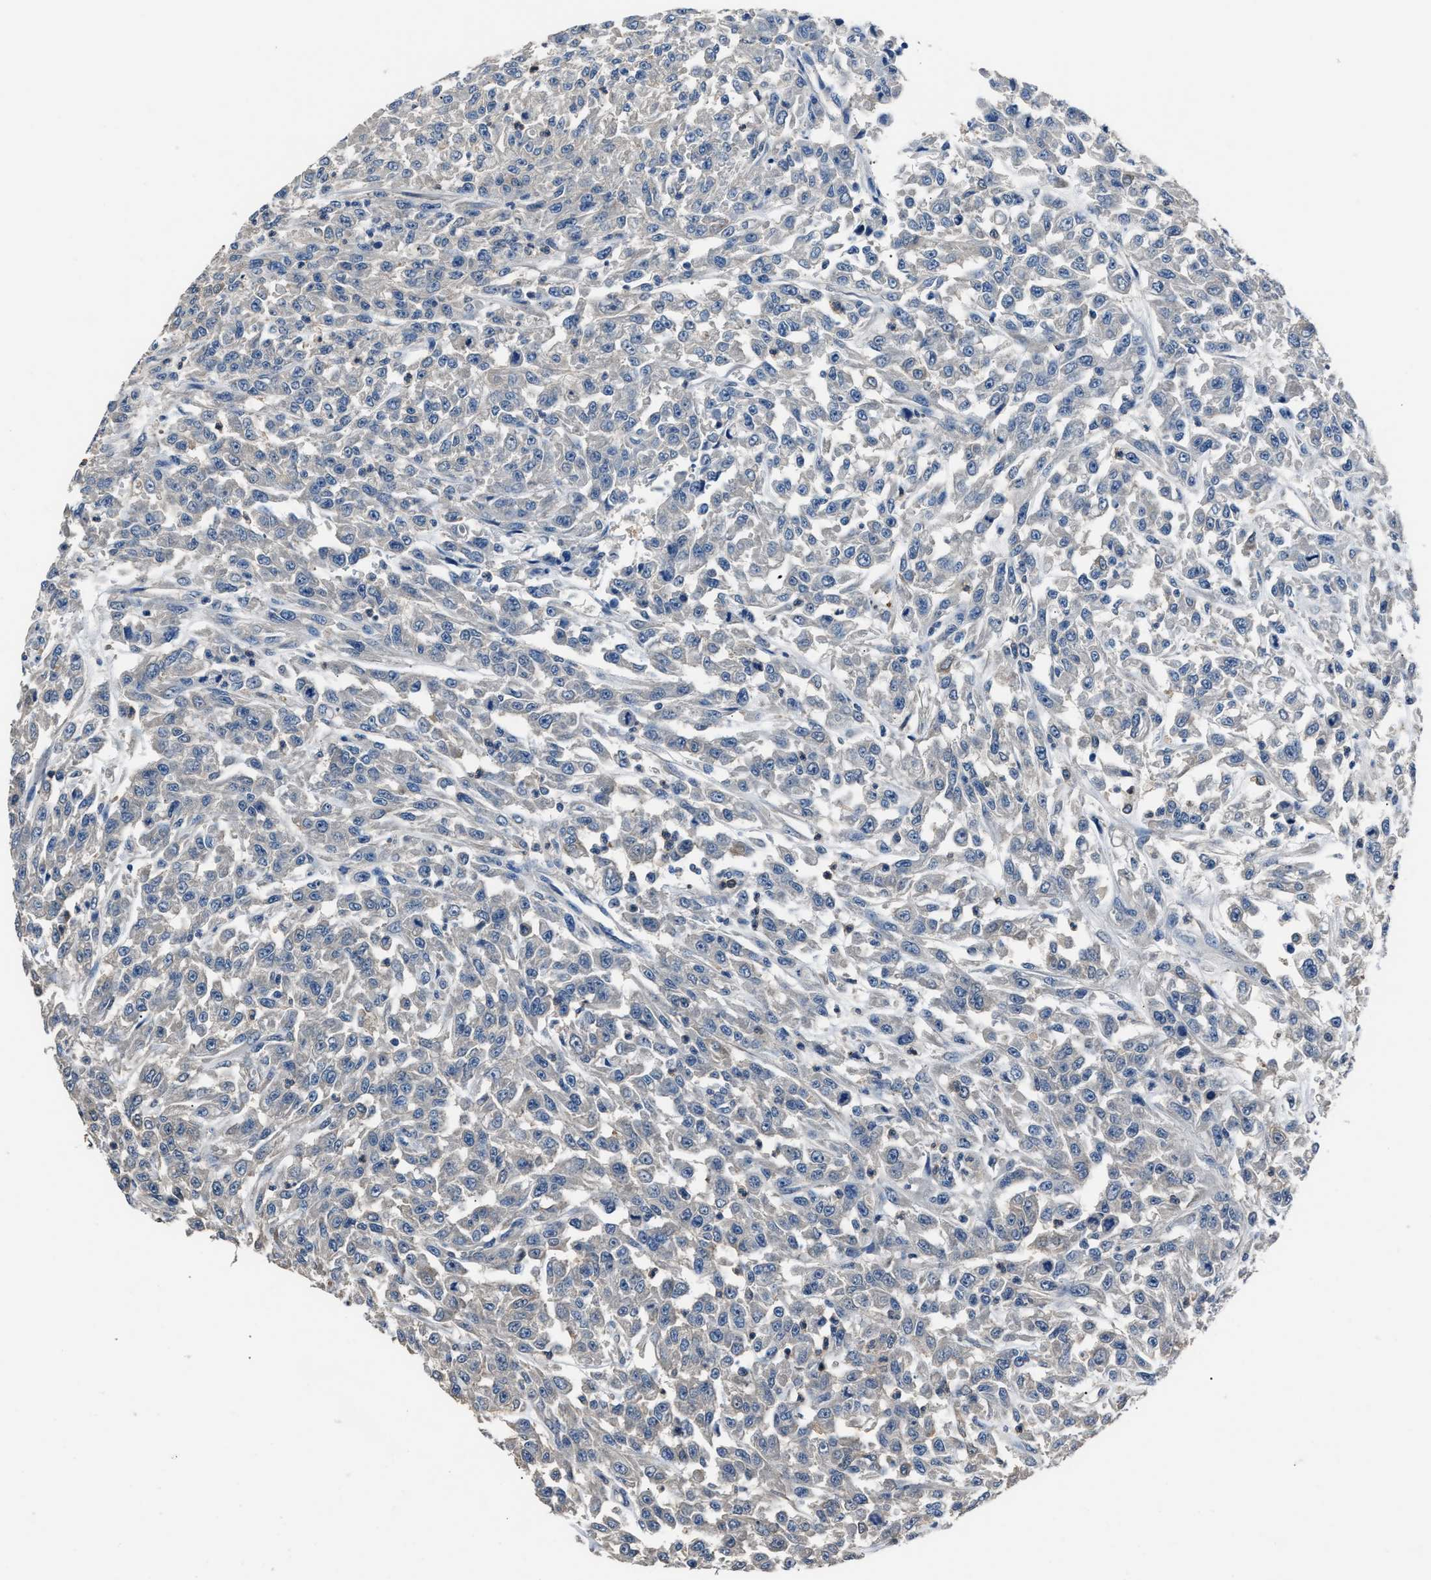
{"staining": {"intensity": "negative", "quantity": "none", "location": "none"}, "tissue": "urothelial cancer", "cell_type": "Tumor cells", "image_type": "cancer", "snomed": [{"axis": "morphology", "description": "Urothelial carcinoma, High grade"}, {"axis": "topography", "description": "Urinary bladder"}], "caption": "IHC of human urothelial cancer displays no positivity in tumor cells.", "gene": "GSTP1", "patient": {"sex": "male", "age": 46}}